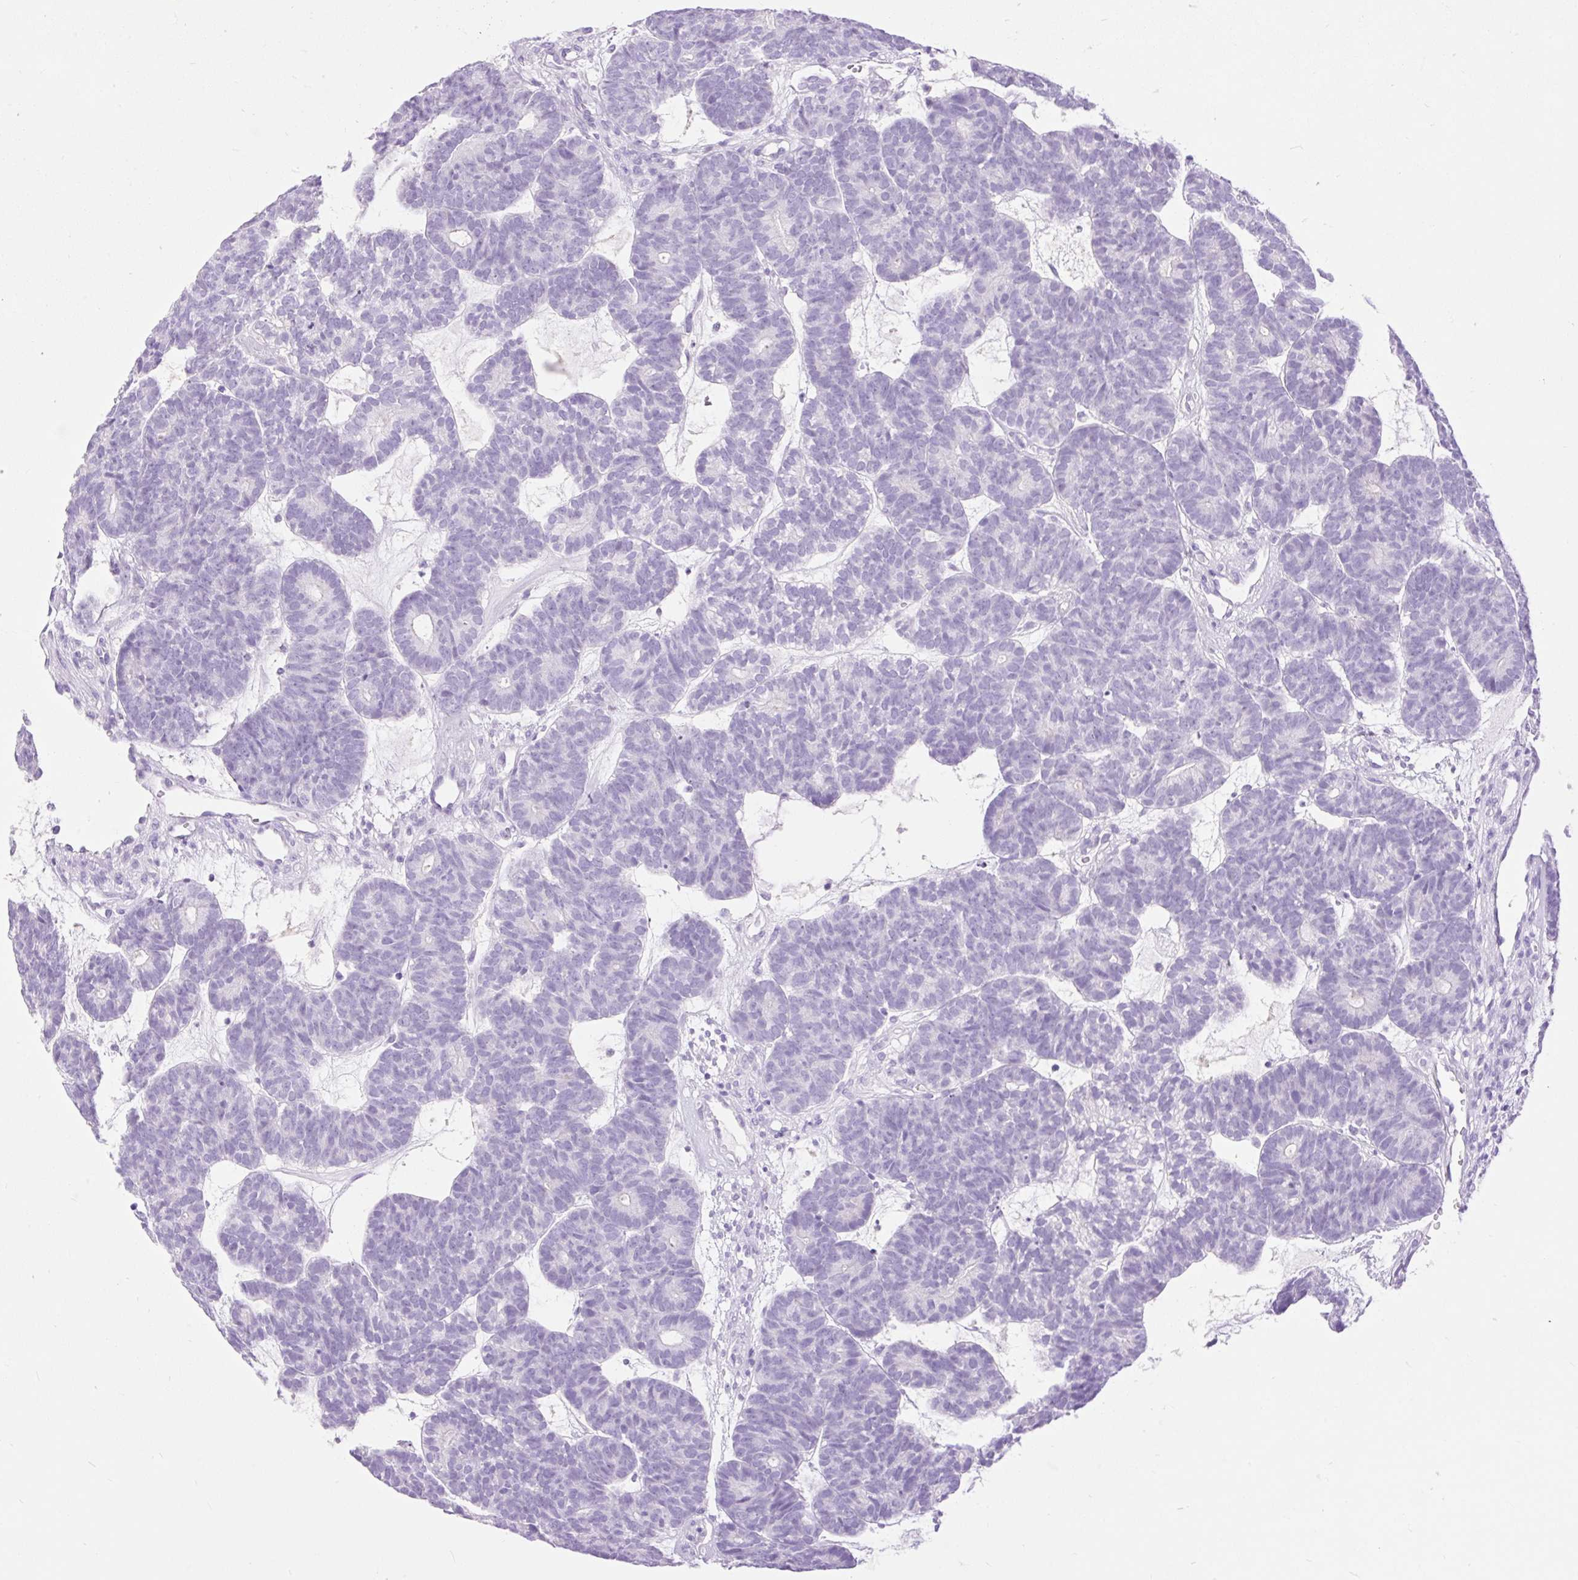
{"staining": {"intensity": "negative", "quantity": "none", "location": "none"}, "tissue": "head and neck cancer", "cell_type": "Tumor cells", "image_type": "cancer", "snomed": [{"axis": "morphology", "description": "Adenocarcinoma, NOS"}, {"axis": "topography", "description": "Head-Neck"}], "caption": "IHC image of head and neck adenocarcinoma stained for a protein (brown), which shows no positivity in tumor cells.", "gene": "SLC25A40", "patient": {"sex": "female", "age": 81}}